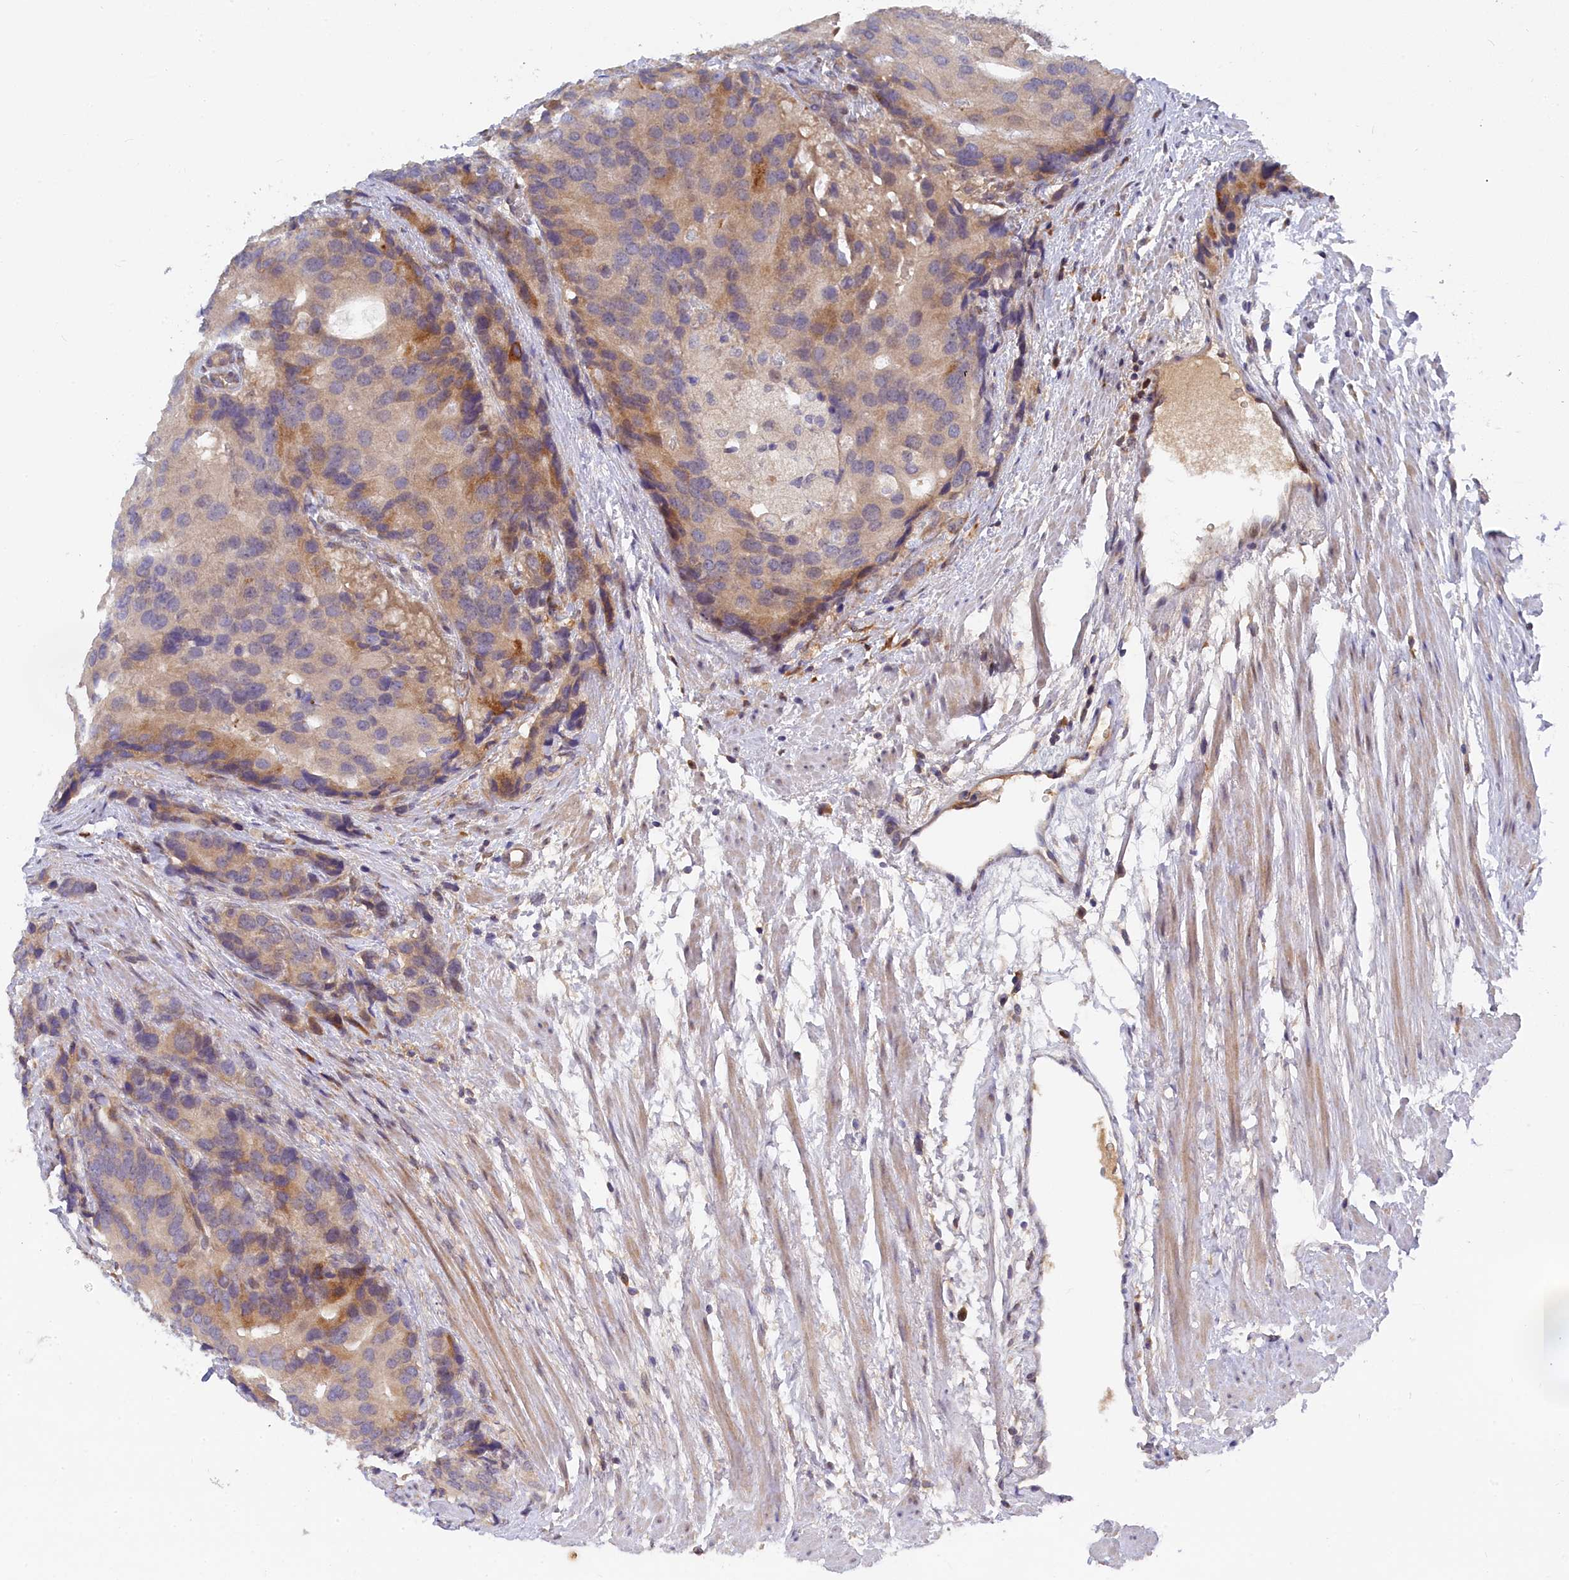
{"staining": {"intensity": "moderate", "quantity": "<25%", "location": "cytoplasmic/membranous"}, "tissue": "prostate cancer", "cell_type": "Tumor cells", "image_type": "cancer", "snomed": [{"axis": "morphology", "description": "Adenocarcinoma, High grade"}, {"axis": "topography", "description": "Prostate"}], "caption": "There is low levels of moderate cytoplasmic/membranous staining in tumor cells of prostate cancer, as demonstrated by immunohistochemical staining (brown color).", "gene": "SPATA5L1", "patient": {"sex": "male", "age": 62}}